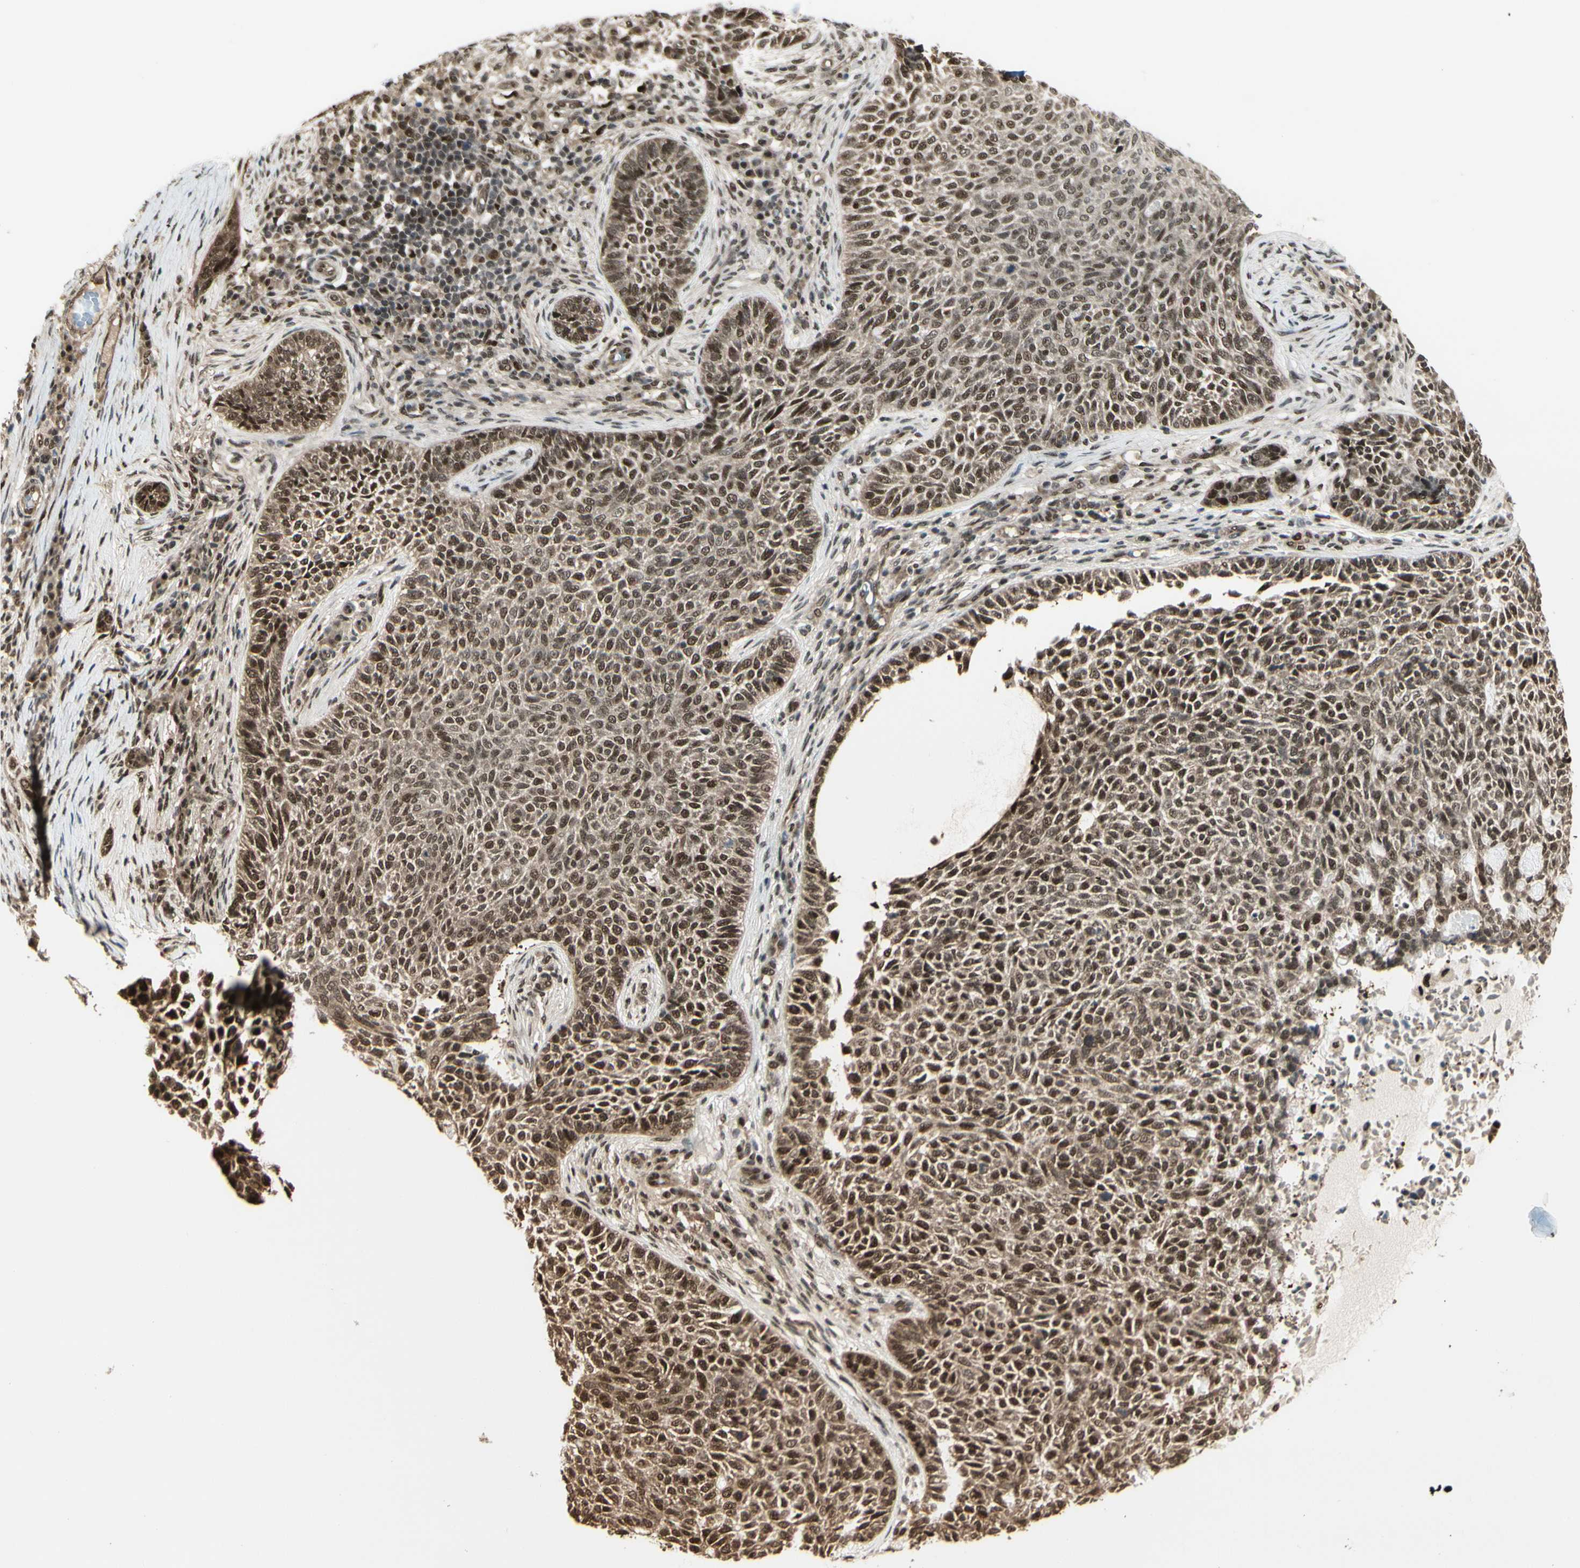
{"staining": {"intensity": "strong", "quantity": ">75%", "location": "cytoplasmic/membranous,nuclear"}, "tissue": "skin cancer", "cell_type": "Tumor cells", "image_type": "cancer", "snomed": [{"axis": "morphology", "description": "Basal cell carcinoma"}, {"axis": "topography", "description": "Skin"}], "caption": "Basal cell carcinoma (skin) stained with a protein marker exhibits strong staining in tumor cells.", "gene": "HSF1", "patient": {"sex": "male", "age": 87}}